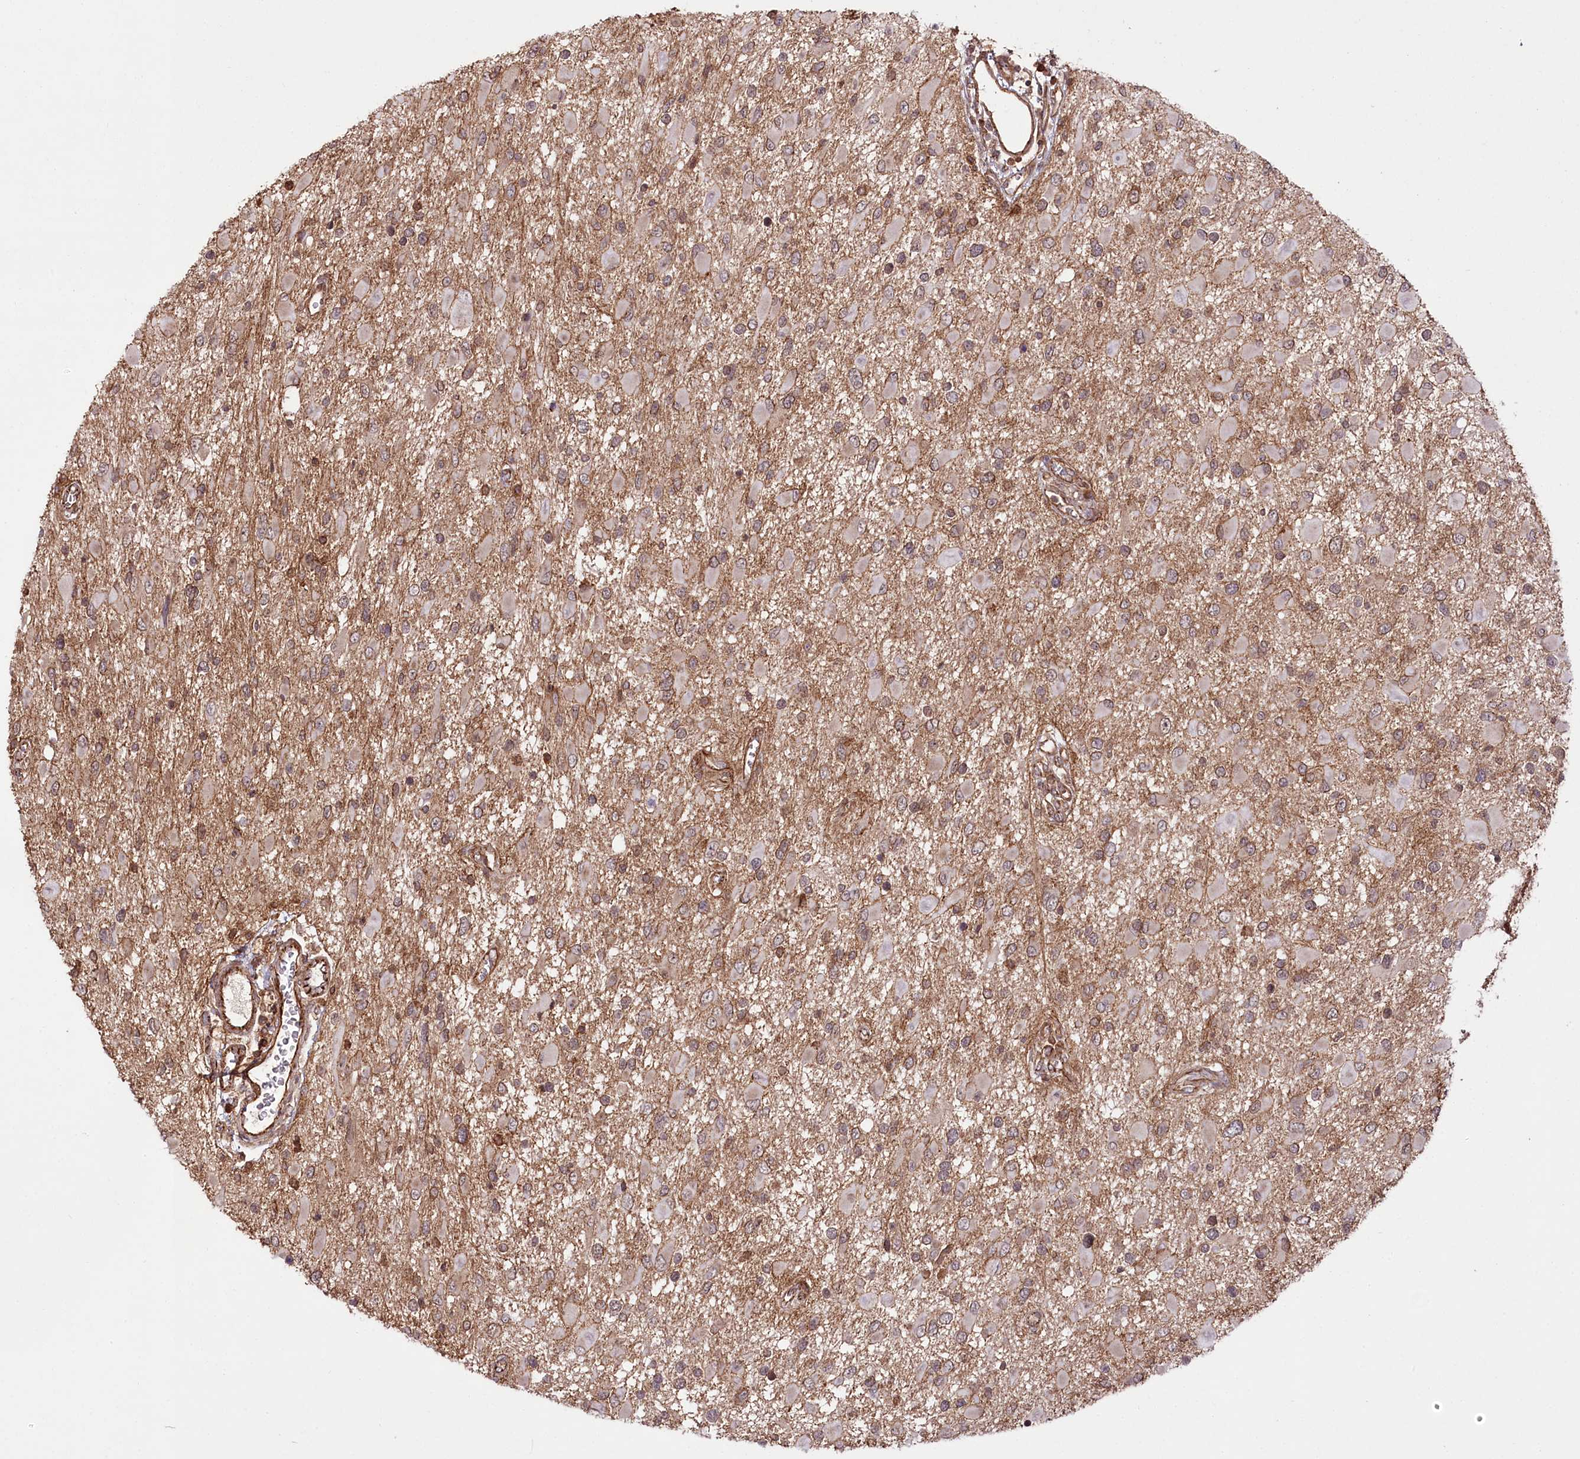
{"staining": {"intensity": "moderate", "quantity": ">75%", "location": "cytoplasmic/membranous"}, "tissue": "glioma", "cell_type": "Tumor cells", "image_type": "cancer", "snomed": [{"axis": "morphology", "description": "Glioma, malignant, High grade"}, {"axis": "topography", "description": "Brain"}], "caption": "Immunohistochemistry (IHC) of human glioma exhibits medium levels of moderate cytoplasmic/membranous expression in approximately >75% of tumor cells. (DAB IHC, brown staining for protein, blue staining for nuclei).", "gene": "DHX29", "patient": {"sex": "male", "age": 53}}